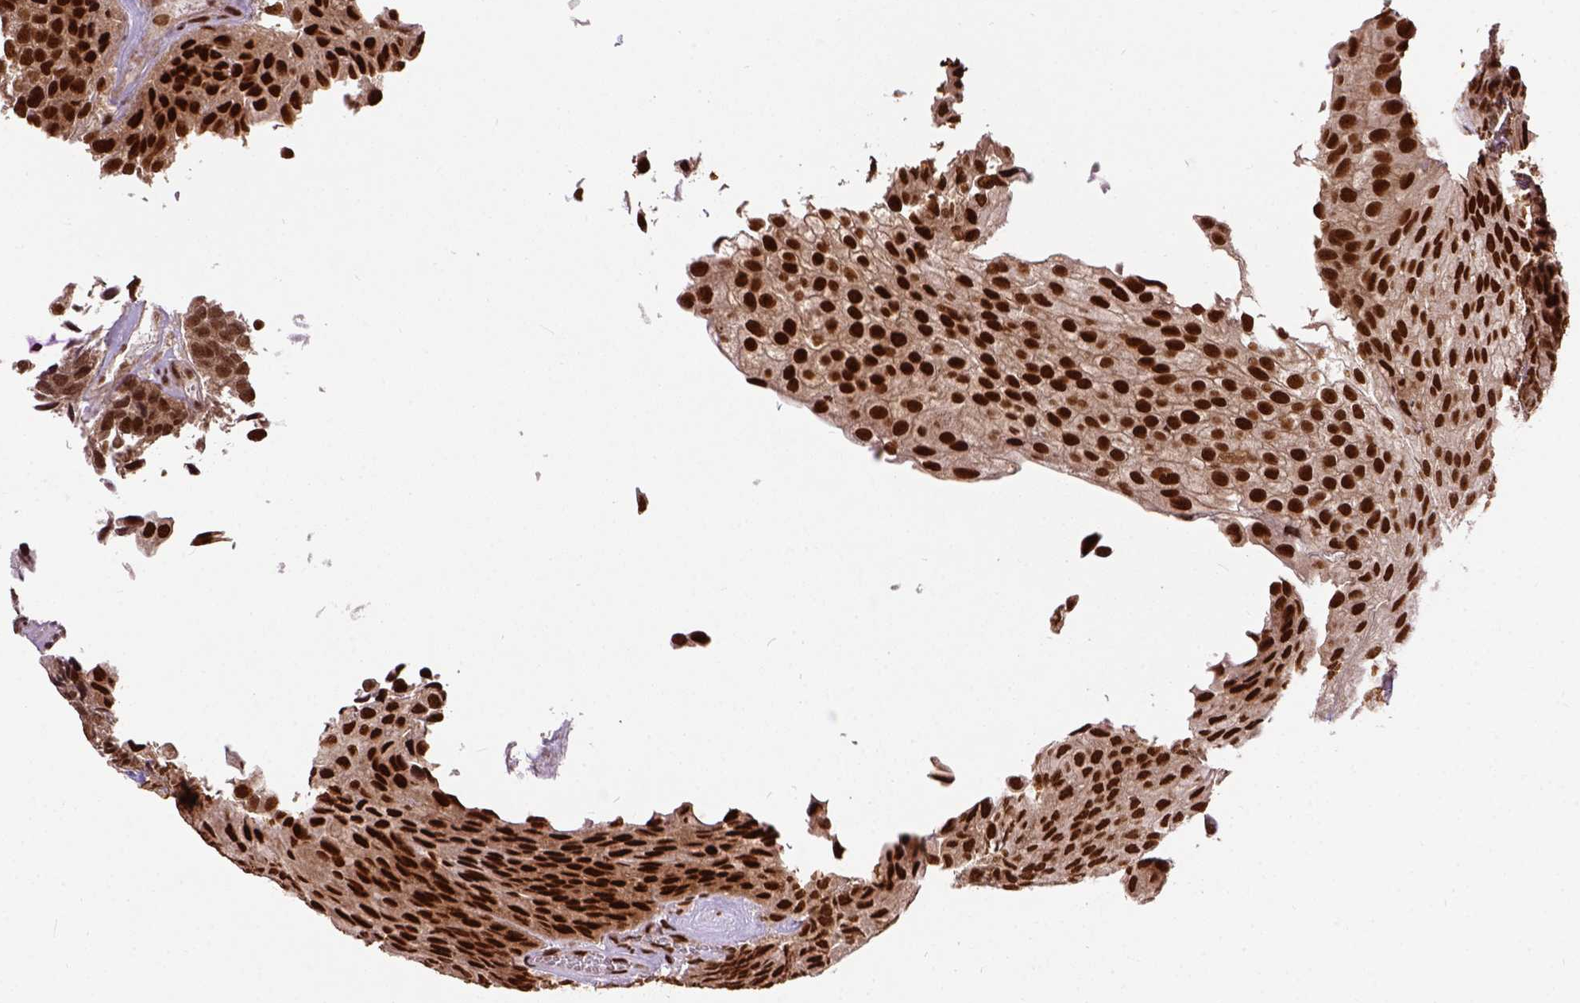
{"staining": {"intensity": "strong", "quantity": ">75%", "location": "nuclear"}, "tissue": "urothelial cancer", "cell_type": "Tumor cells", "image_type": "cancer", "snomed": [{"axis": "morphology", "description": "Urothelial carcinoma, NOS"}, {"axis": "topography", "description": "Urinary bladder"}], "caption": "The micrograph shows immunohistochemical staining of urothelial cancer. There is strong nuclear expression is present in approximately >75% of tumor cells. Using DAB (3,3'-diaminobenzidine) (brown) and hematoxylin (blue) stains, captured at high magnification using brightfield microscopy.", "gene": "NACC1", "patient": {"sex": "male", "age": 87}}